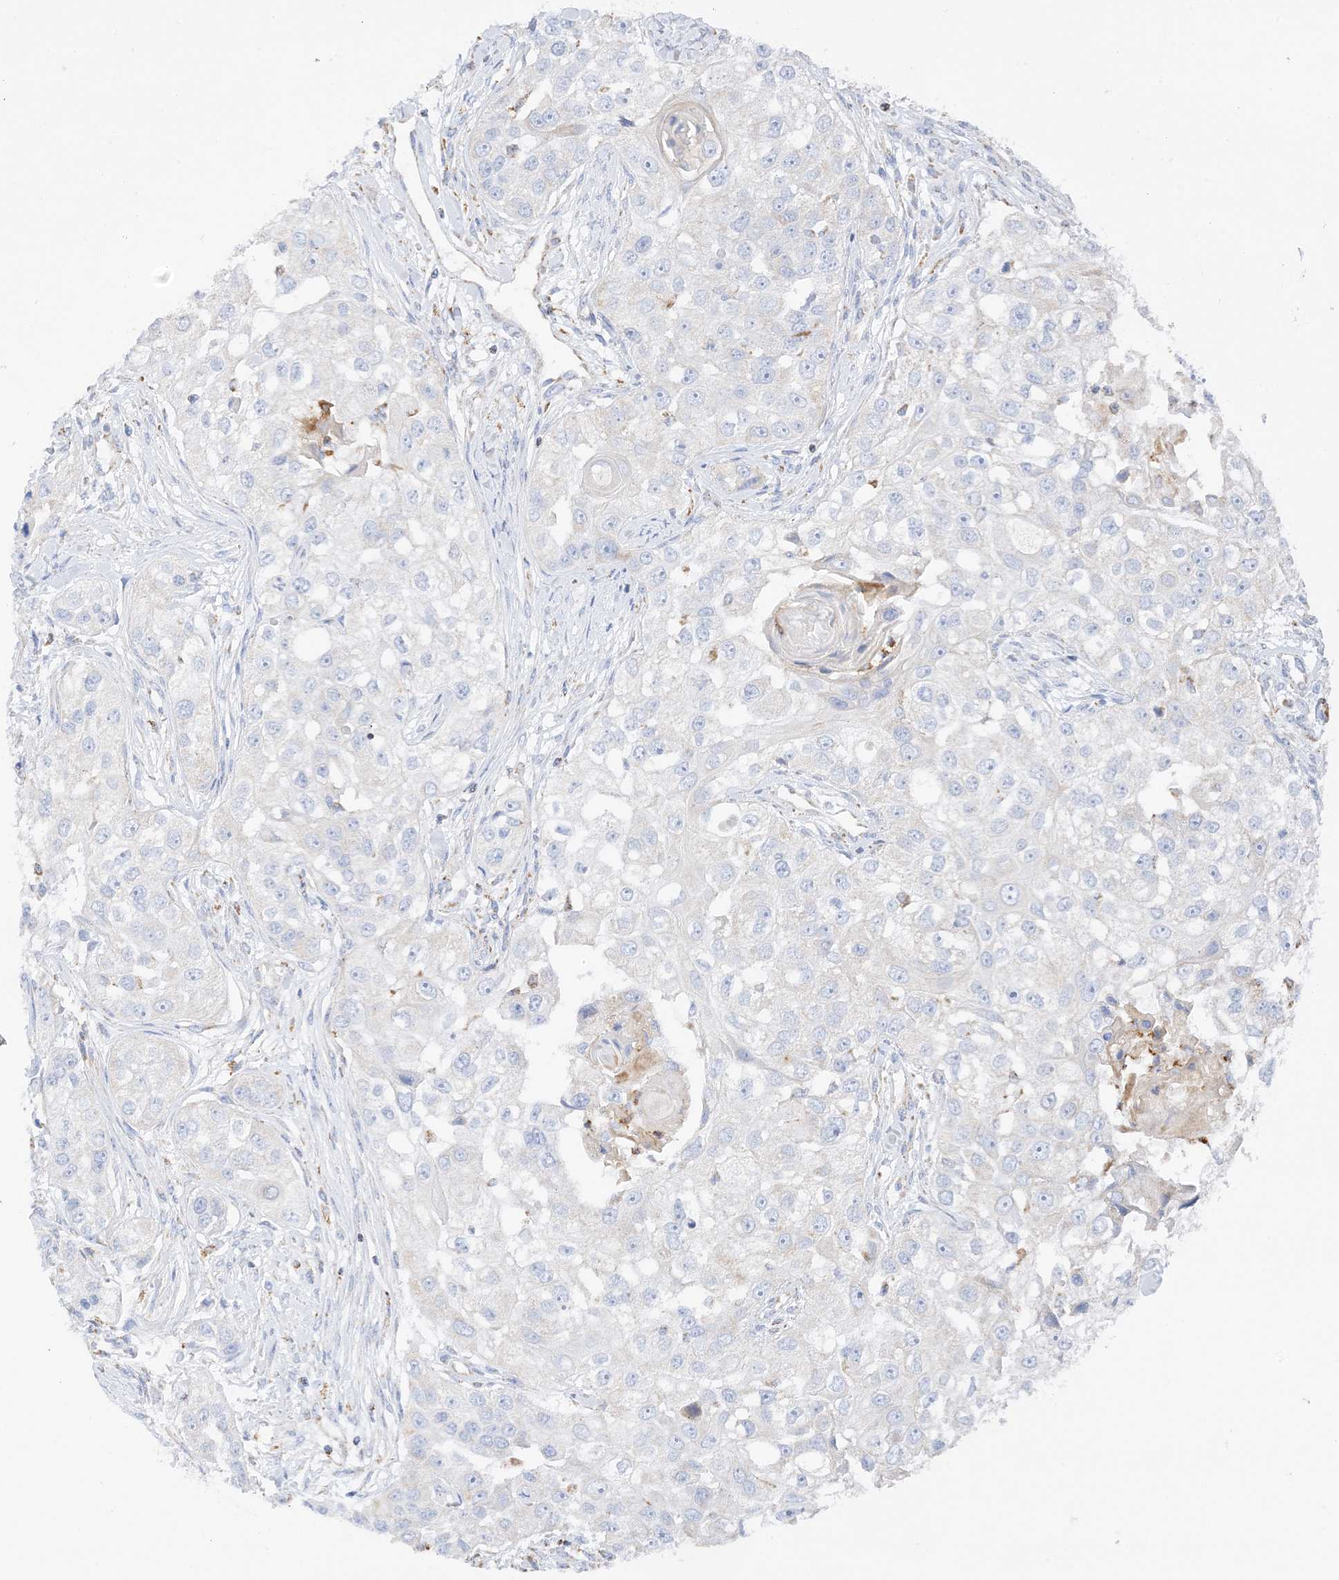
{"staining": {"intensity": "negative", "quantity": "none", "location": "none"}, "tissue": "head and neck cancer", "cell_type": "Tumor cells", "image_type": "cancer", "snomed": [{"axis": "morphology", "description": "Normal tissue, NOS"}, {"axis": "morphology", "description": "Squamous cell carcinoma, NOS"}, {"axis": "topography", "description": "Skeletal muscle"}, {"axis": "topography", "description": "Head-Neck"}], "caption": "This is a histopathology image of immunohistochemistry staining of head and neck cancer, which shows no positivity in tumor cells.", "gene": "CAPN13", "patient": {"sex": "male", "age": 51}}